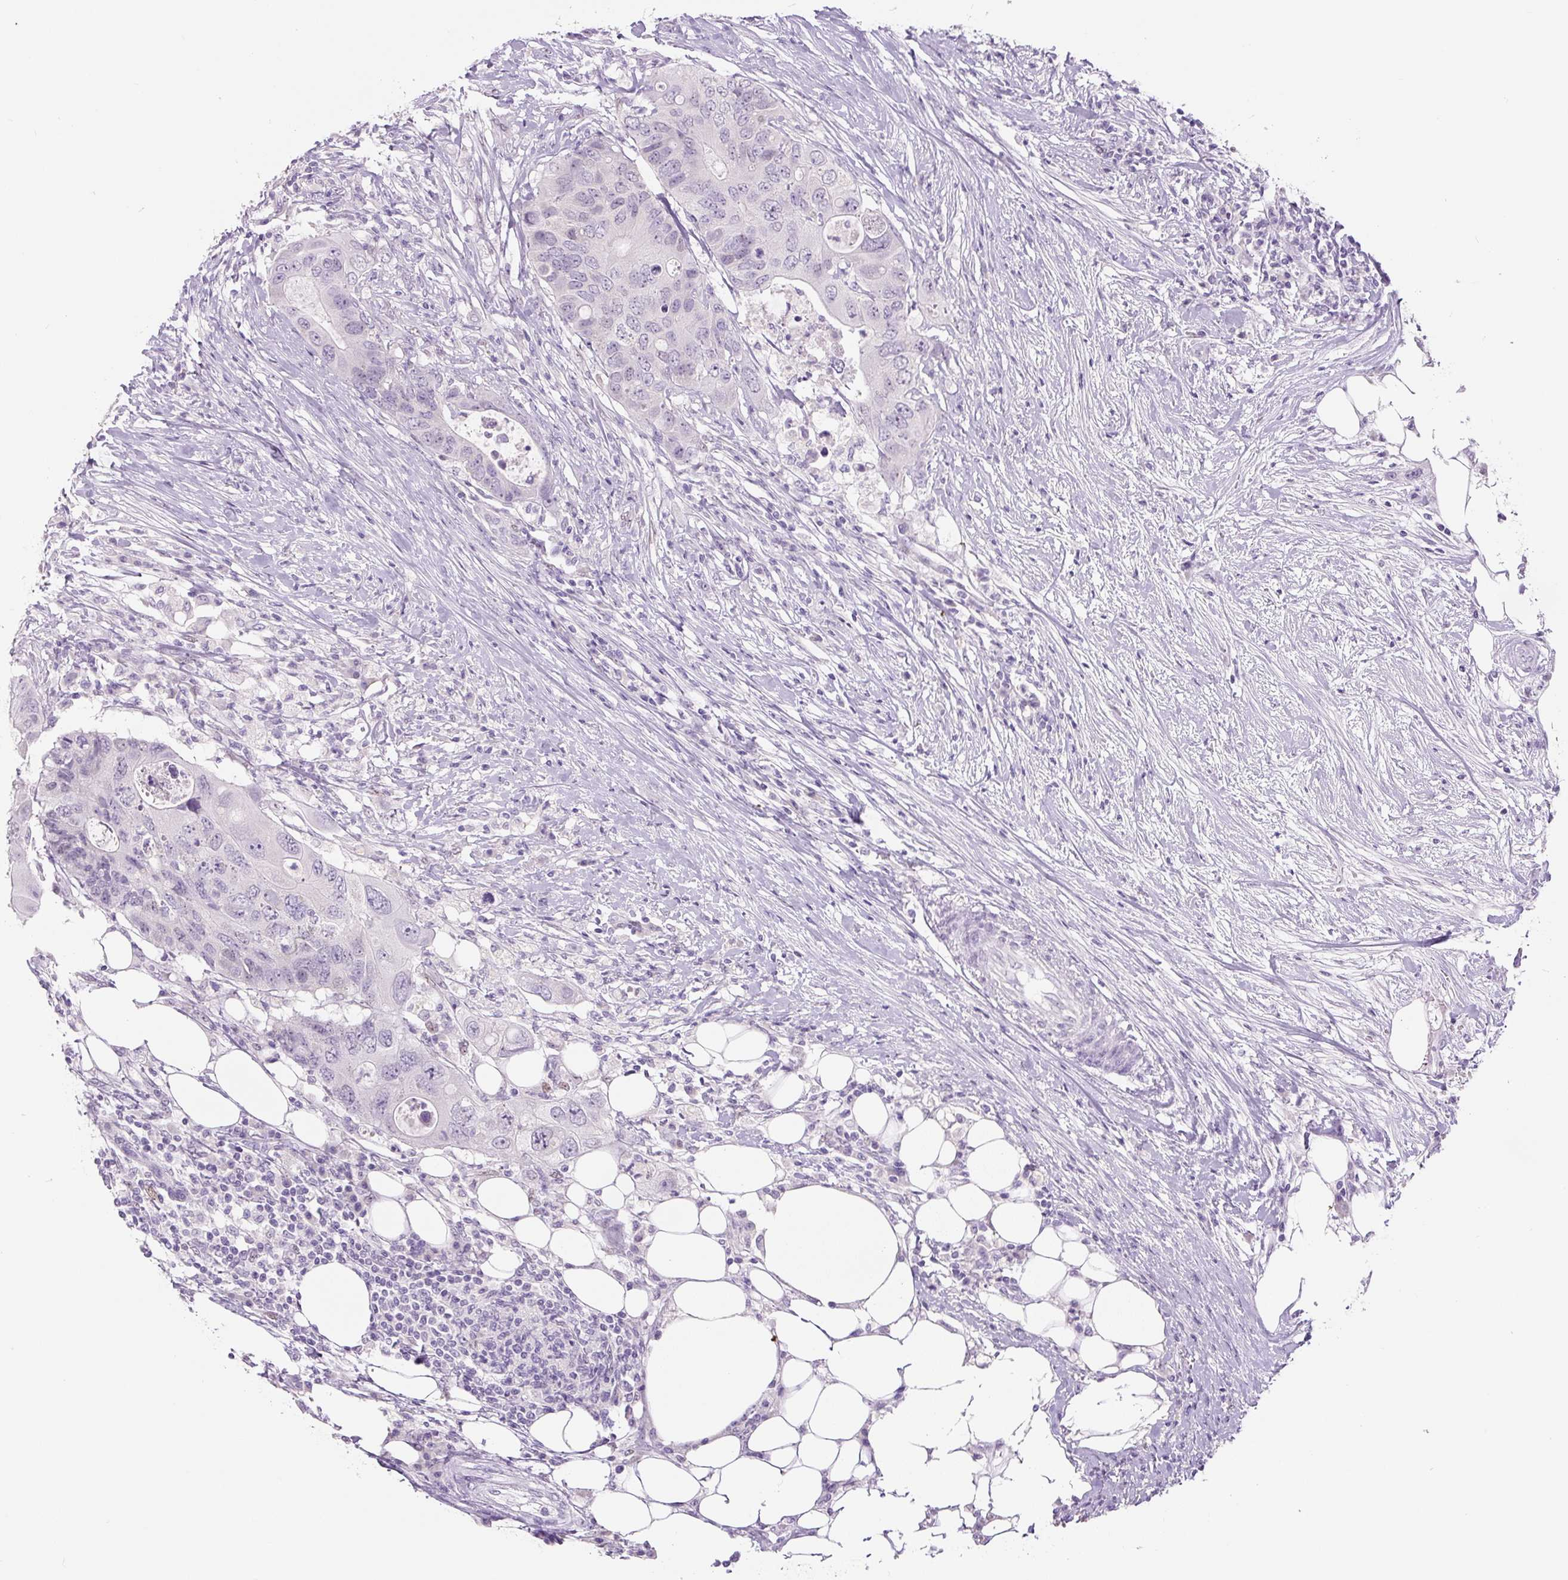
{"staining": {"intensity": "negative", "quantity": "none", "location": "none"}, "tissue": "colorectal cancer", "cell_type": "Tumor cells", "image_type": "cancer", "snomed": [{"axis": "morphology", "description": "Adenocarcinoma, NOS"}, {"axis": "topography", "description": "Colon"}], "caption": "The histopathology image displays no staining of tumor cells in adenocarcinoma (colorectal).", "gene": "SIX1", "patient": {"sex": "male", "age": 71}}